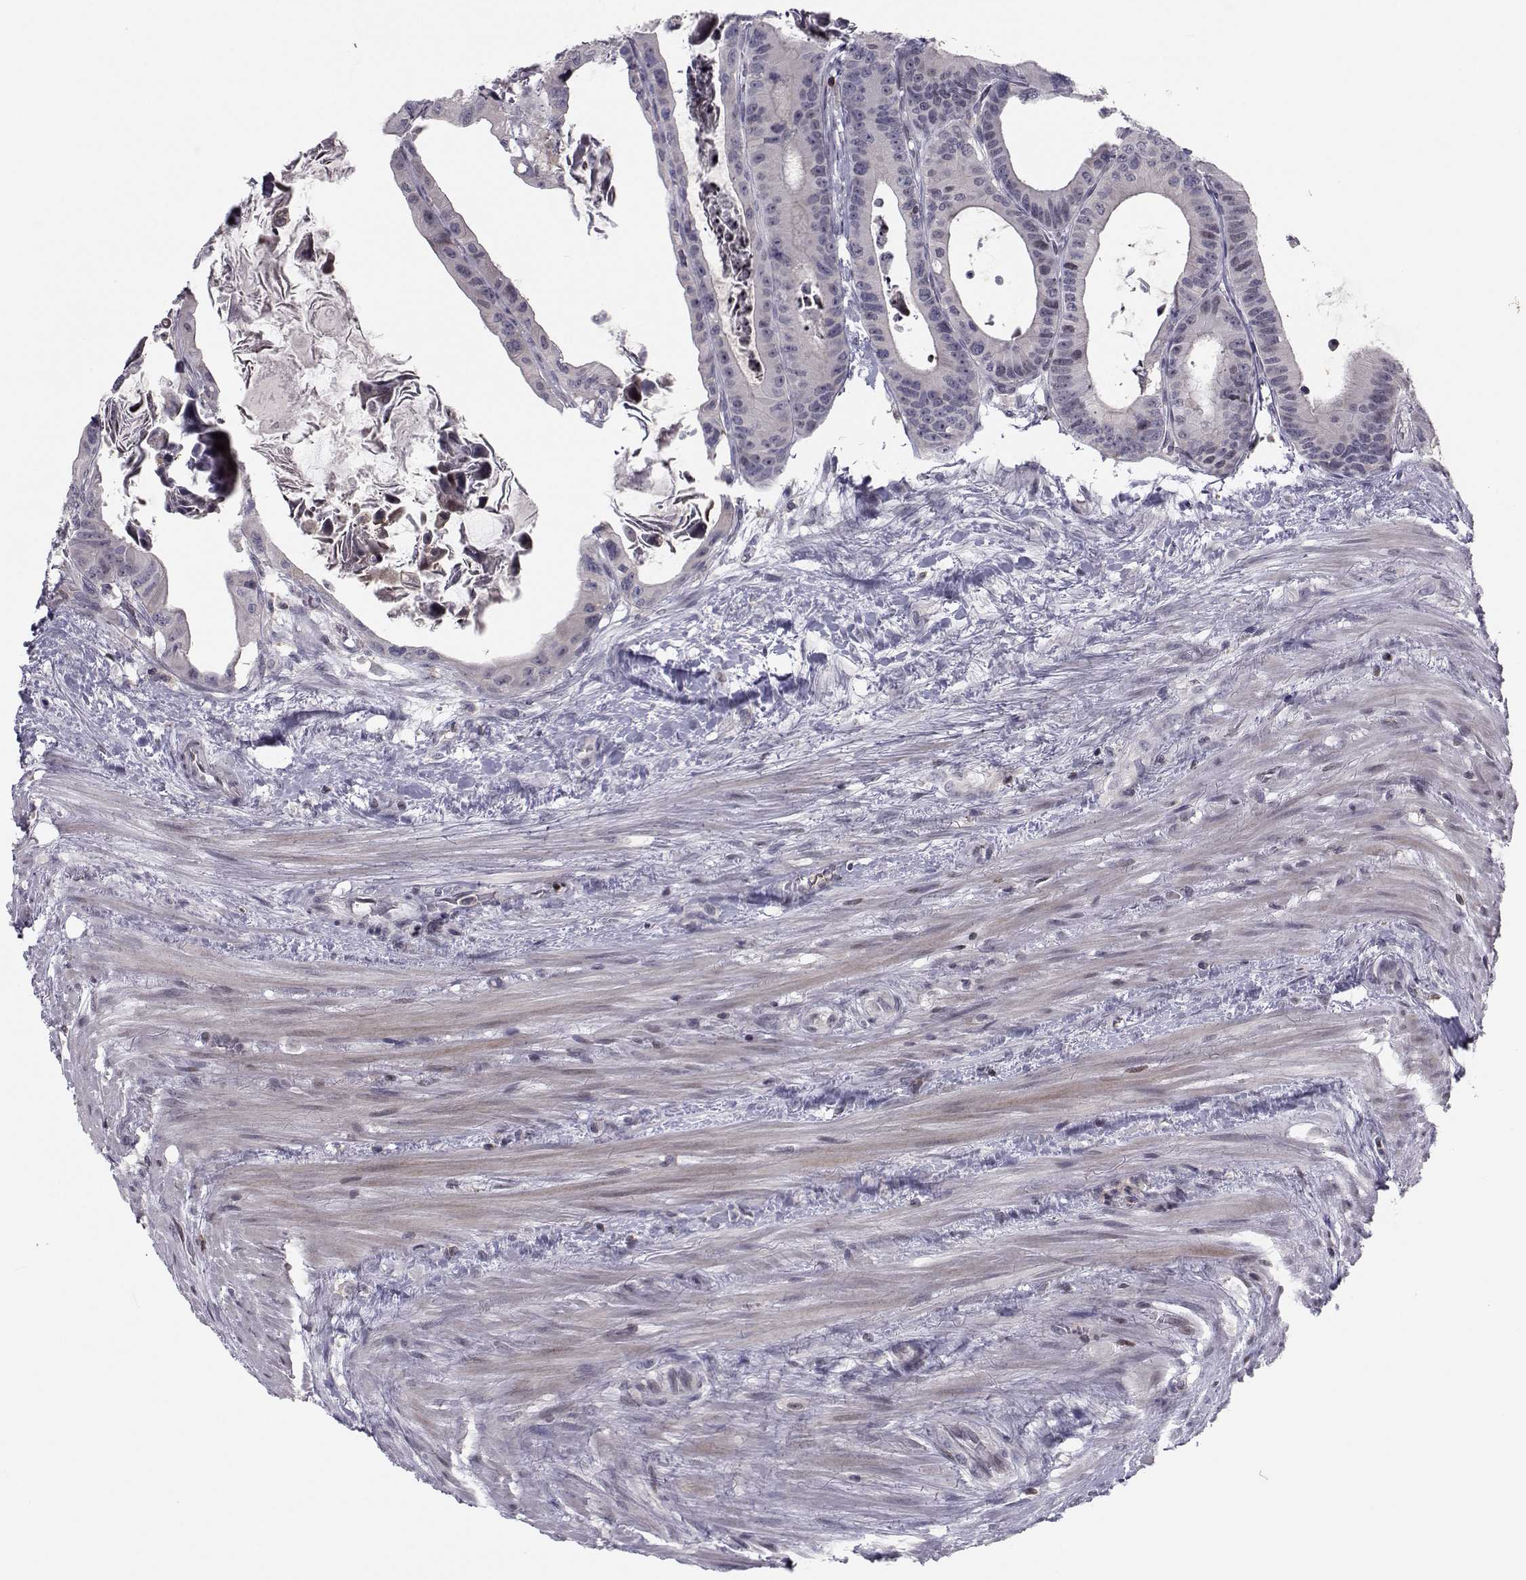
{"staining": {"intensity": "negative", "quantity": "none", "location": "none"}, "tissue": "colorectal cancer", "cell_type": "Tumor cells", "image_type": "cancer", "snomed": [{"axis": "morphology", "description": "Adenocarcinoma, NOS"}, {"axis": "topography", "description": "Rectum"}], "caption": "A high-resolution micrograph shows IHC staining of colorectal cancer (adenocarcinoma), which reveals no significant expression in tumor cells.", "gene": "PCP4L1", "patient": {"sex": "male", "age": 64}}